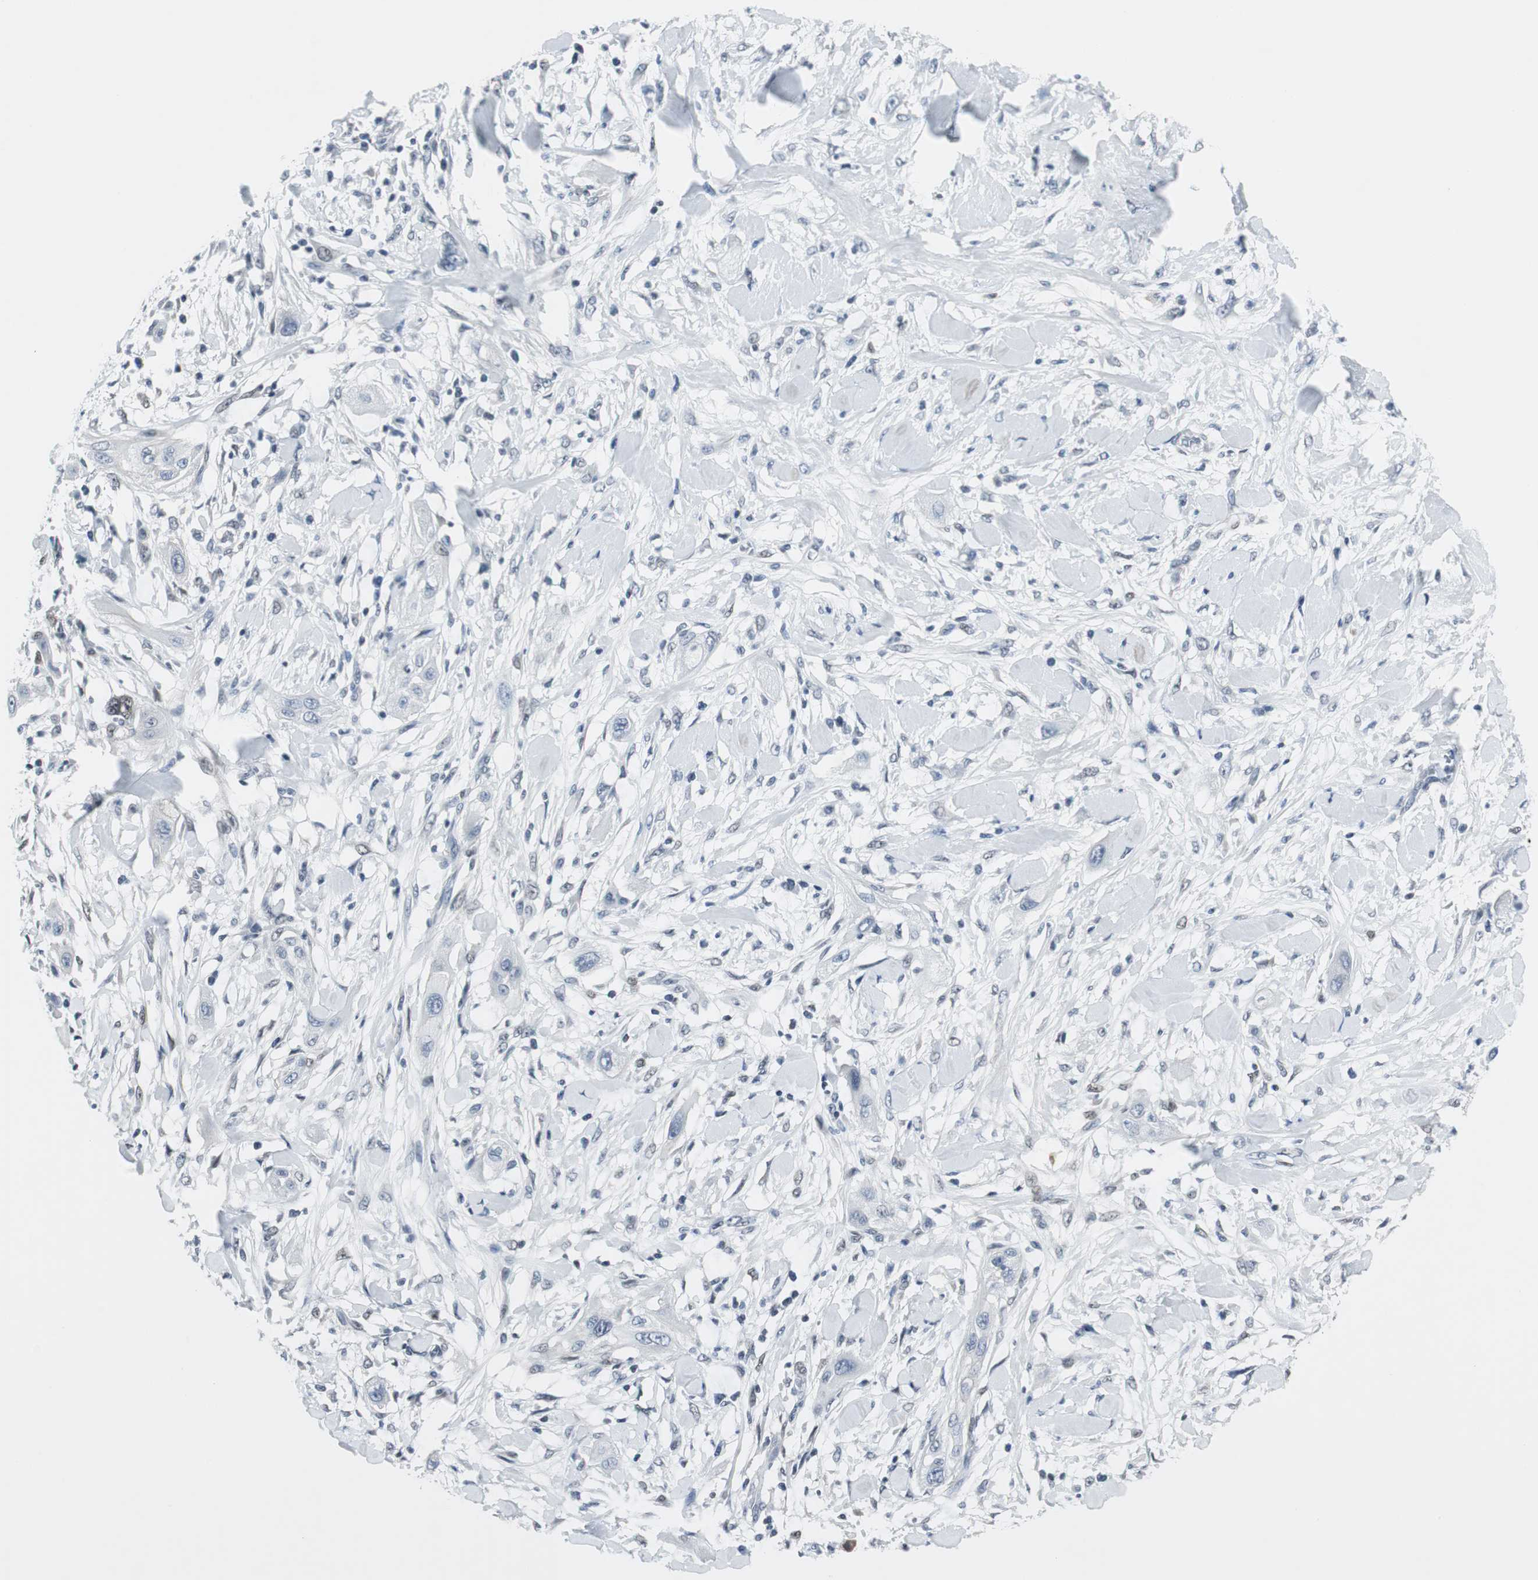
{"staining": {"intensity": "negative", "quantity": "none", "location": "none"}, "tissue": "lung cancer", "cell_type": "Tumor cells", "image_type": "cancer", "snomed": [{"axis": "morphology", "description": "Squamous cell carcinoma, NOS"}, {"axis": "topography", "description": "Lung"}], "caption": "Tumor cells are negative for brown protein staining in squamous cell carcinoma (lung).", "gene": "ELK1", "patient": {"sex": "female", "age": 47}}